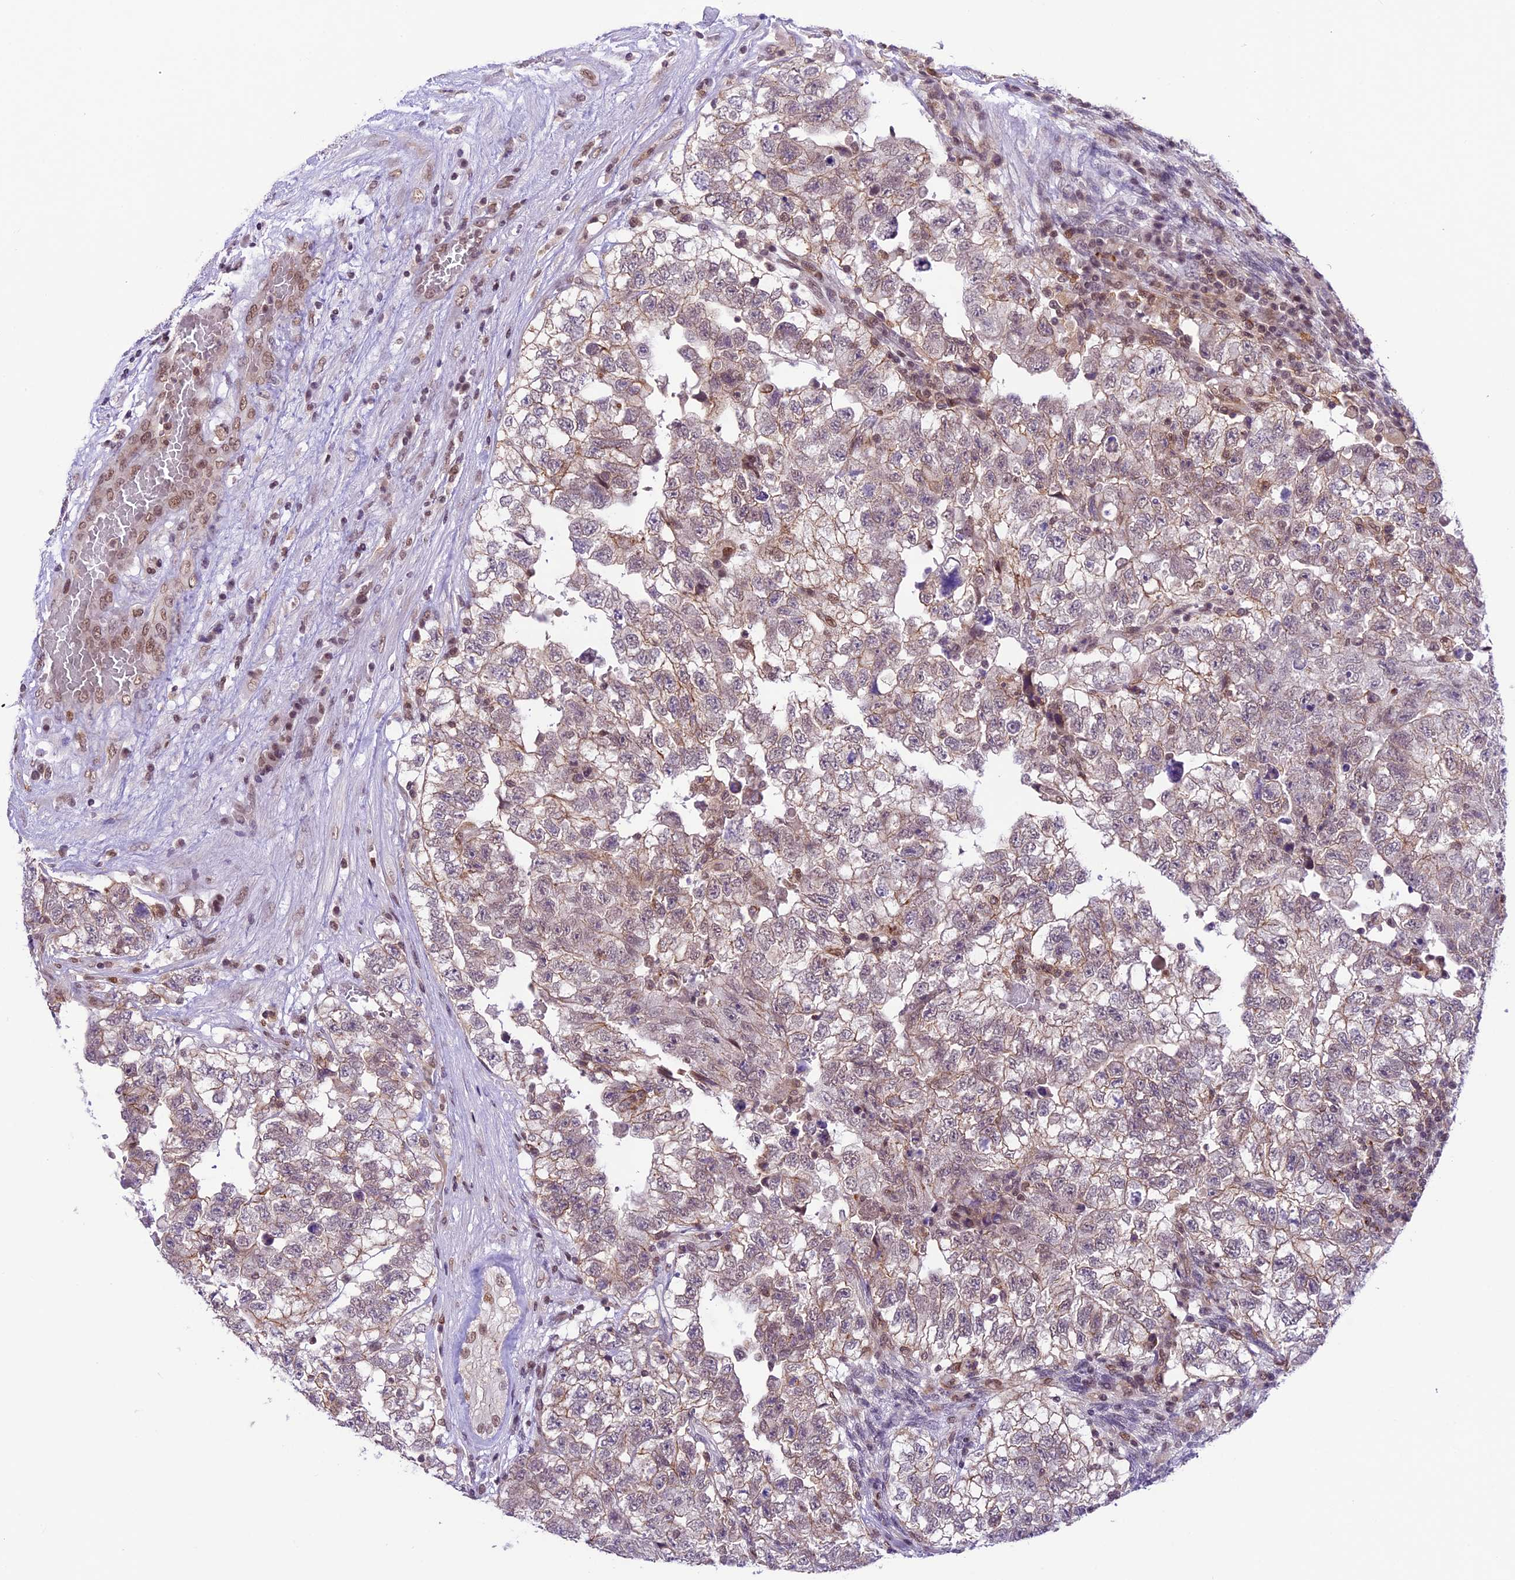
{"staining": {"intensity": "weak", "quantity": "25%-75%", "location": "cytoplasmic/membranous"}, "tissue": "testis cancer", "cell_type": "Tumor cells", "image_type": "cancer", "snomed": [{"axis": "morphology", "description": "Carcinoma, Embryonal, NOS"}, {"axis": "topography", "description": "Testis"}], "caption": "Human testis cancer (embryonal carcinoma) stained for a protein (brown) shows weak cytoplasmic/membranous positive positivity in approximately 25%-75% of tumor cells.", "gene": "SHKBP1", "patient": {"sex": "male", "age": 36}}